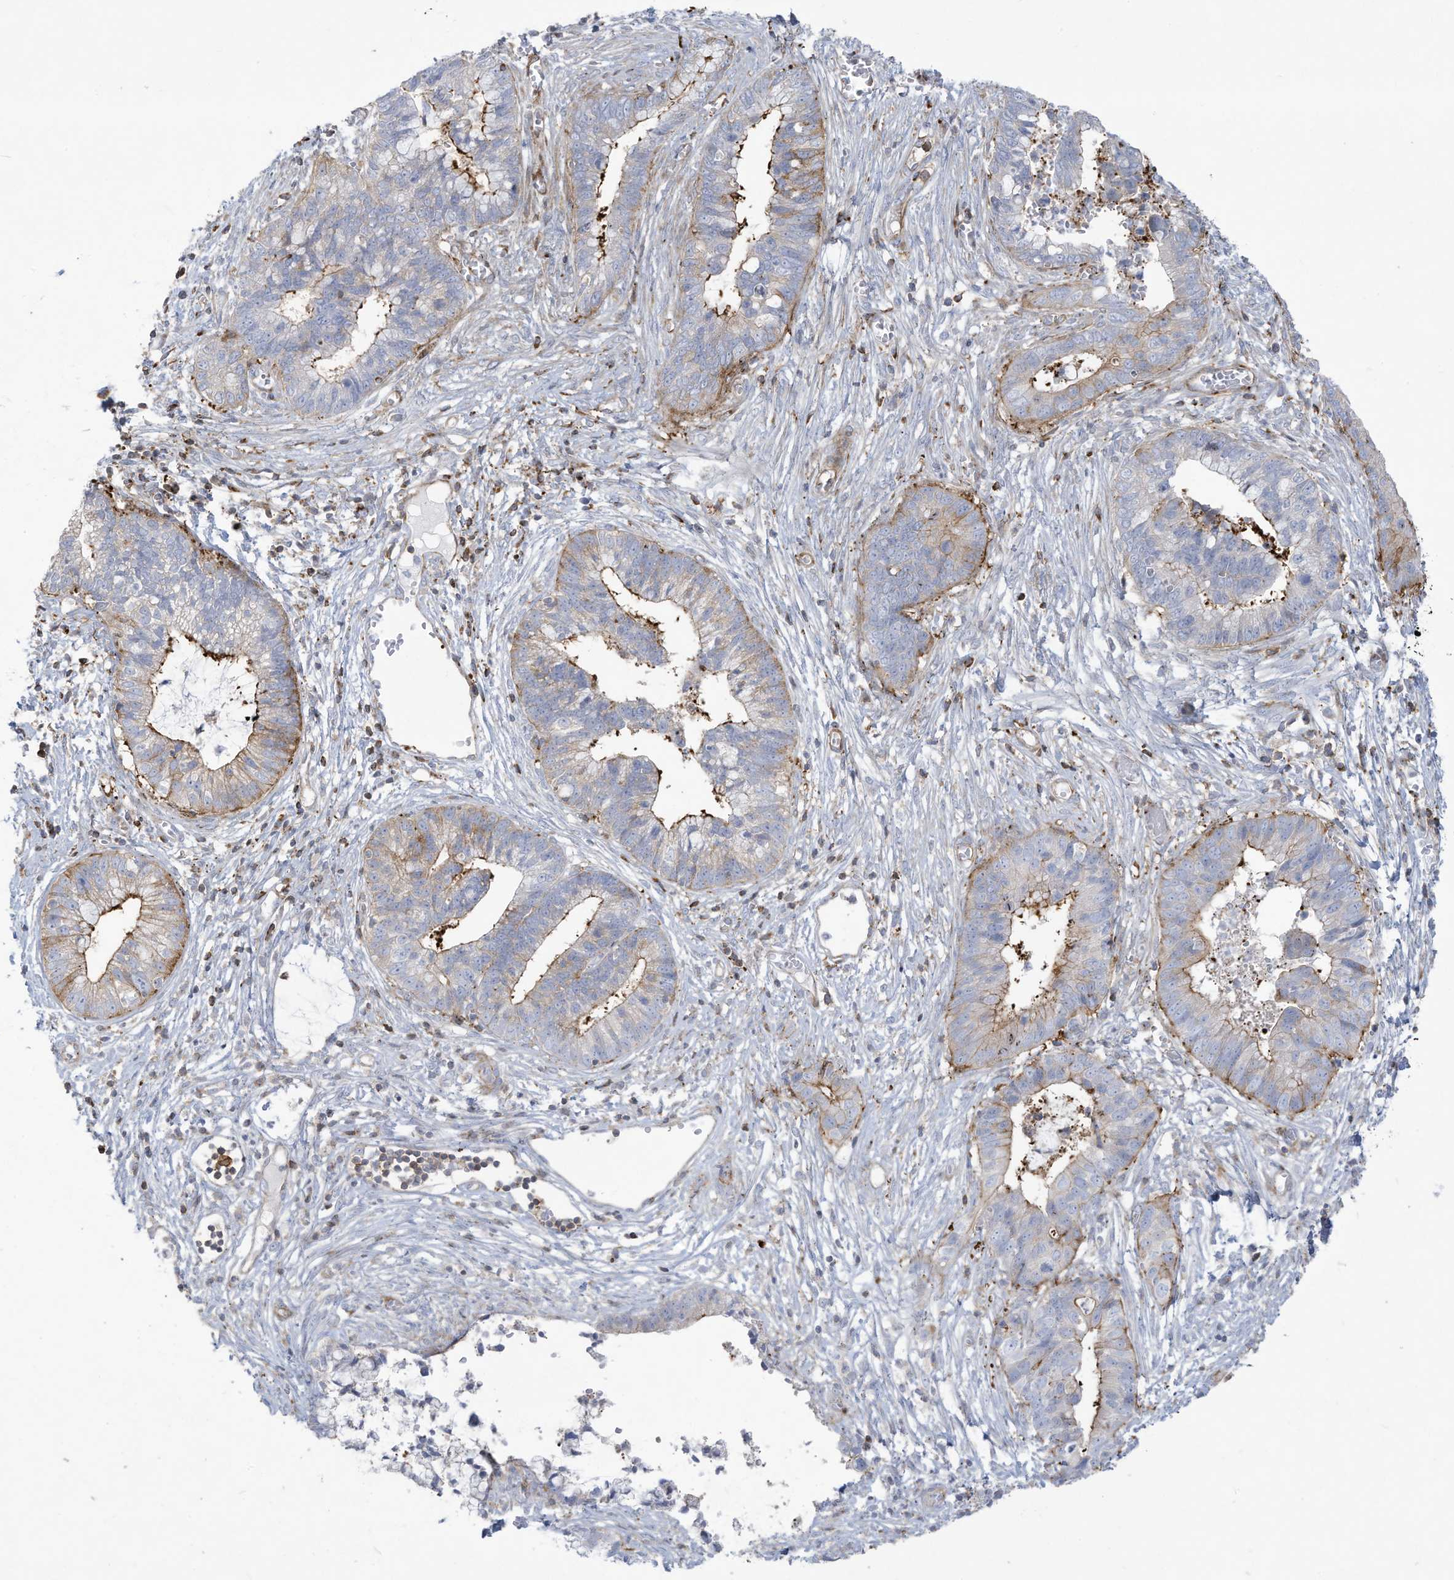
{"staining": {"intensity": "moderate", "quantity": "<25%", "location": "cytoplasmic/membranous"}, "tissue": "cervical cancer", "cell_type": "Tumor cells", "image_type": "cancer", "snomed": [{"axis": "morphology", "description": "Adenocarcinoma, NOS"}, {"axis": "topography", "description": "Cervix"}], "caption": "This image shows cervical cancer stained with immunohistochemistry to label a protein in brown. The cytoplasmic/membranous of tumor cells show moderate positivity for the protein. Nuclei are counter-stained blue.", "gene": "THNSL2", "patient": {"sex": "female", "age": 44}}